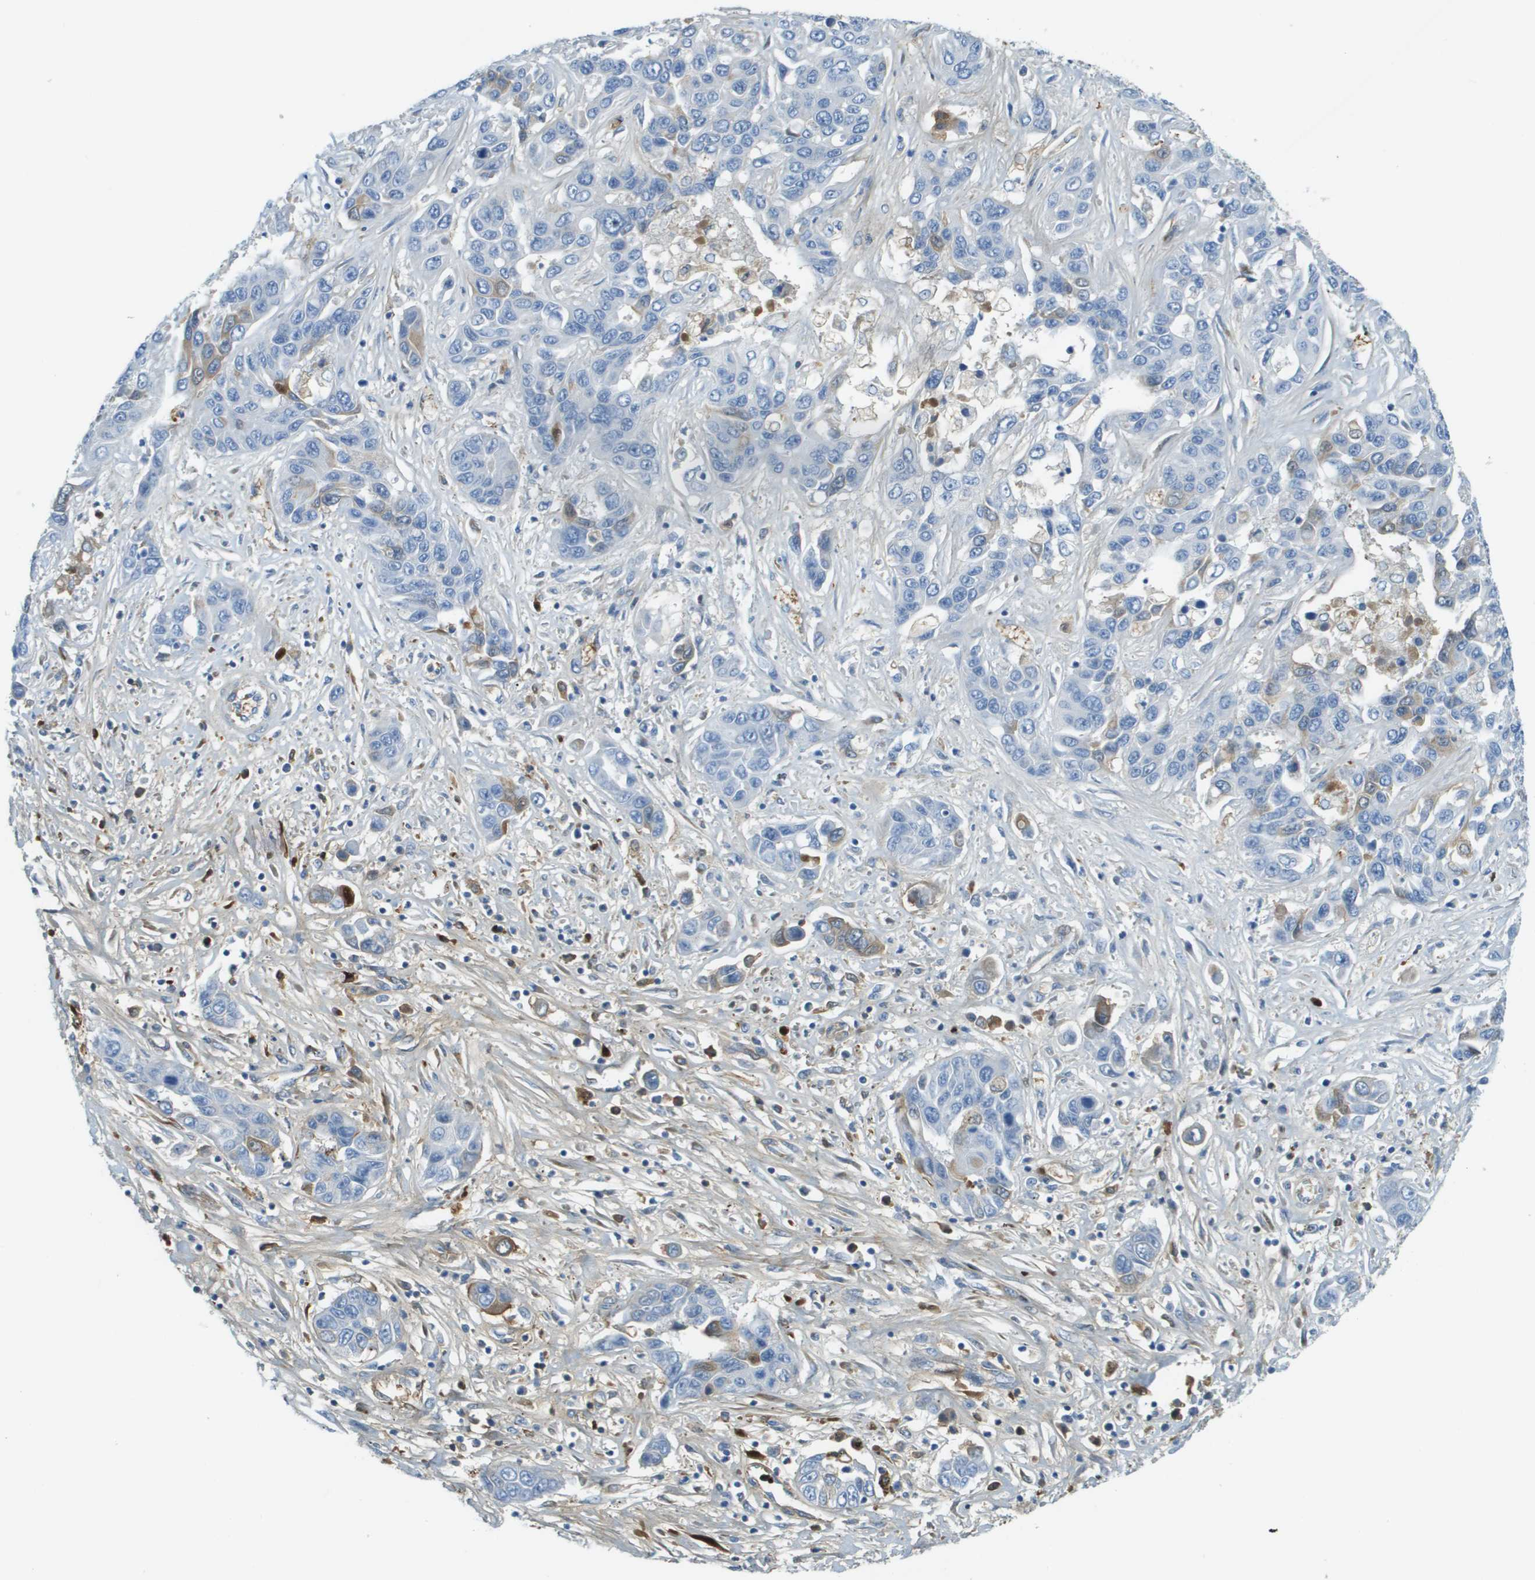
{"staining": {"intensity": "negative", "quantity": "none", "location": "none"}, "tissue": "liver cancer", "cell_type": "Tumor cells", "image_type": "cancer", "snomed": [{"axis": "morphology", "description": "Cholangiocarcinoma"}, {"axis": "topography", "description": "Liver"}], "caption": "This is a histopathology image of IHC staining of cholangiocarcinoma (liver), which shows no staining in tumor cells.", "gene": "DCN", "patient": {"sex": "female", "age": 52}}